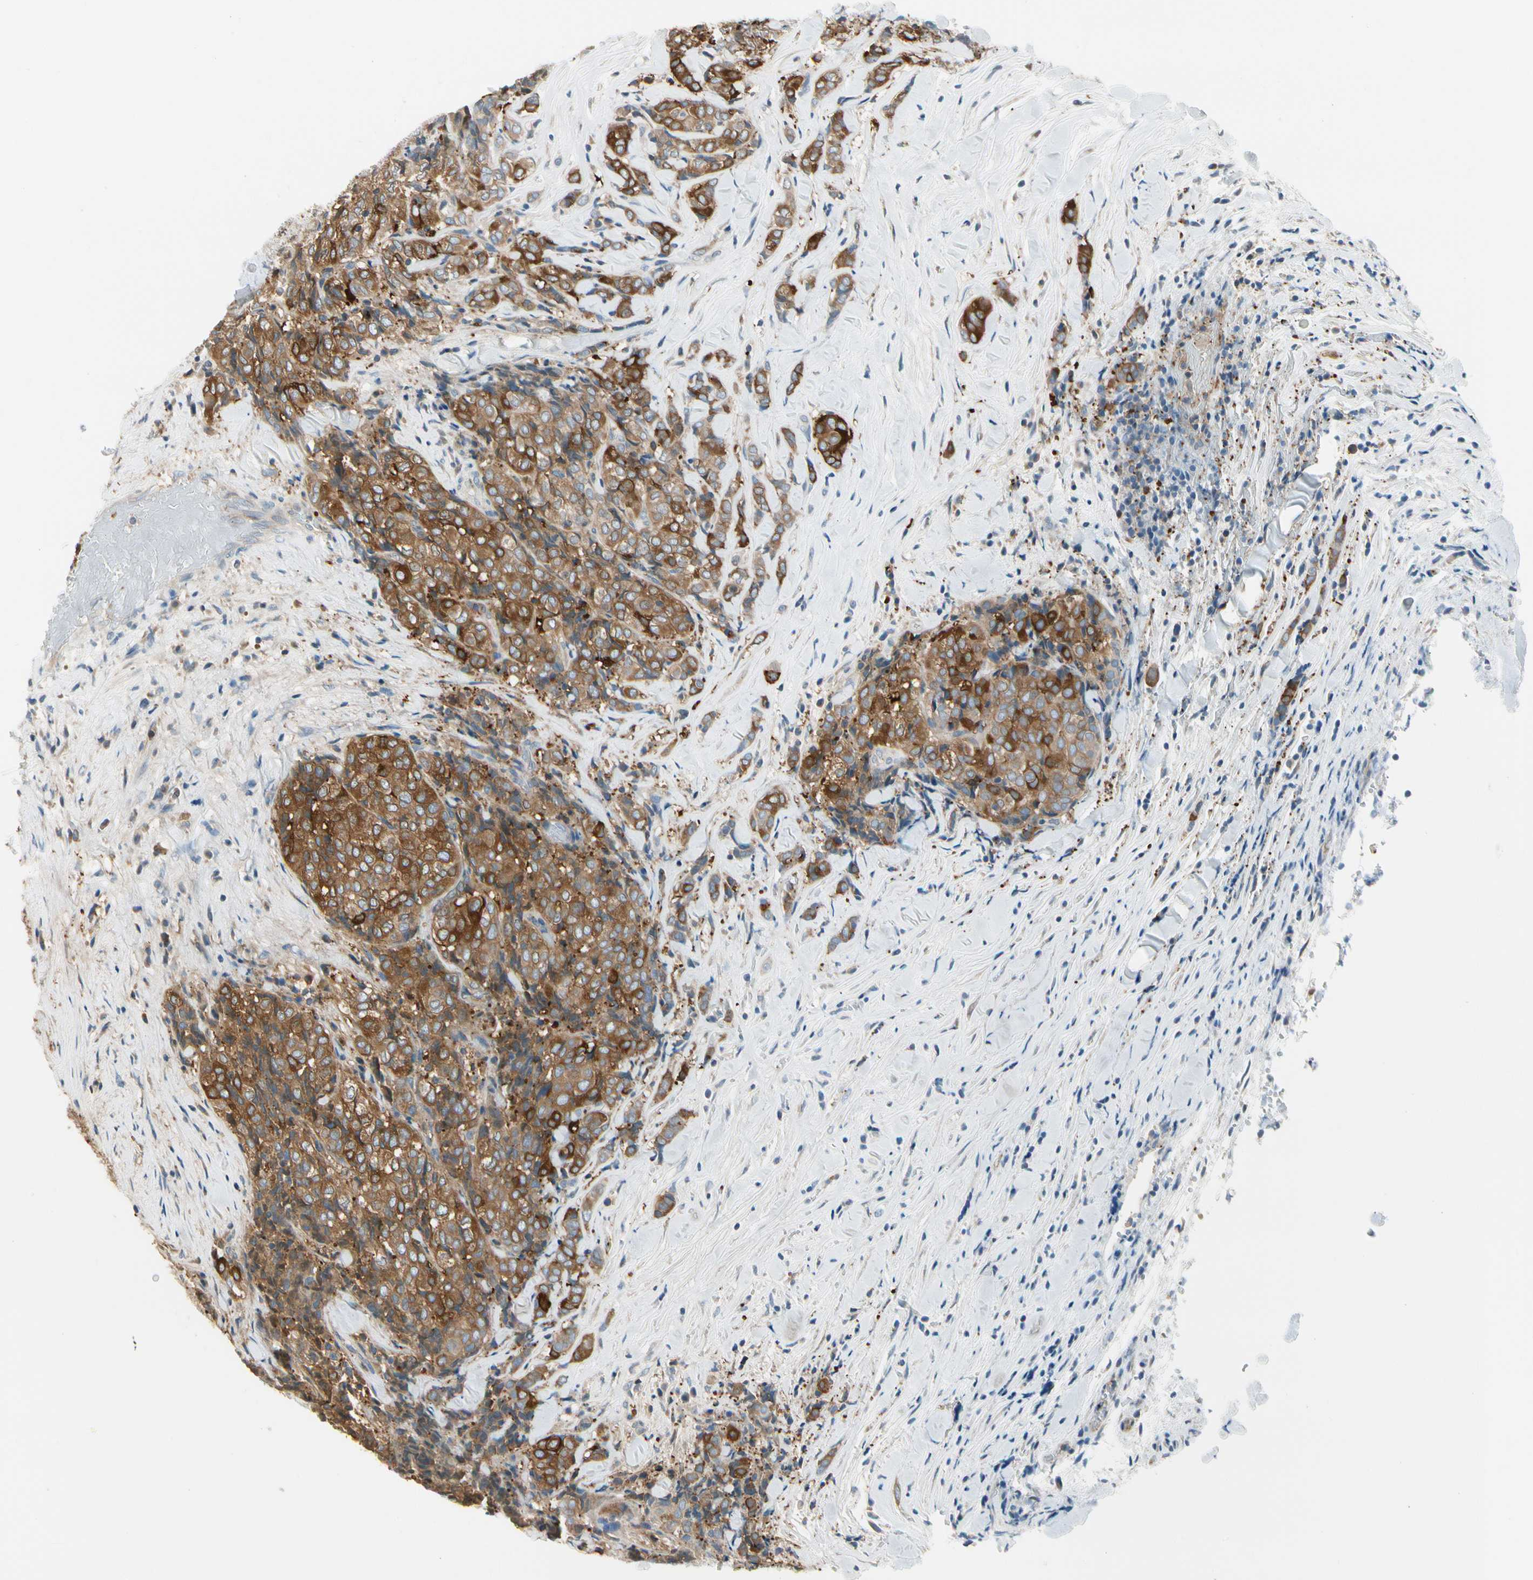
{"staining": {"intensity": "moderate", "quantity": ">75%", "location": "cytoplasmic/membranous"}, "tissue": "thyroid cancer", "cell_type": "Tumor cells", "image_type": "cancer", "snomed": [{"axis": "morphology", "description": "Normal tissue, NOS"}, {"axis": "morphology", "description": "Papillary adenocarcinoma, NOS"}, {"axis": "topography", "description": "Thyroid gland"}], "caption": "A high-resolution histopathology image shows immunohistochemistry staining of thyroid papillary adenocarcinoma, which shows moderate cytoplasmic/membranous staining in about >75% of tumor cells.", "gene": "STK40", "patient": {"sex": "female", "age": 30}}